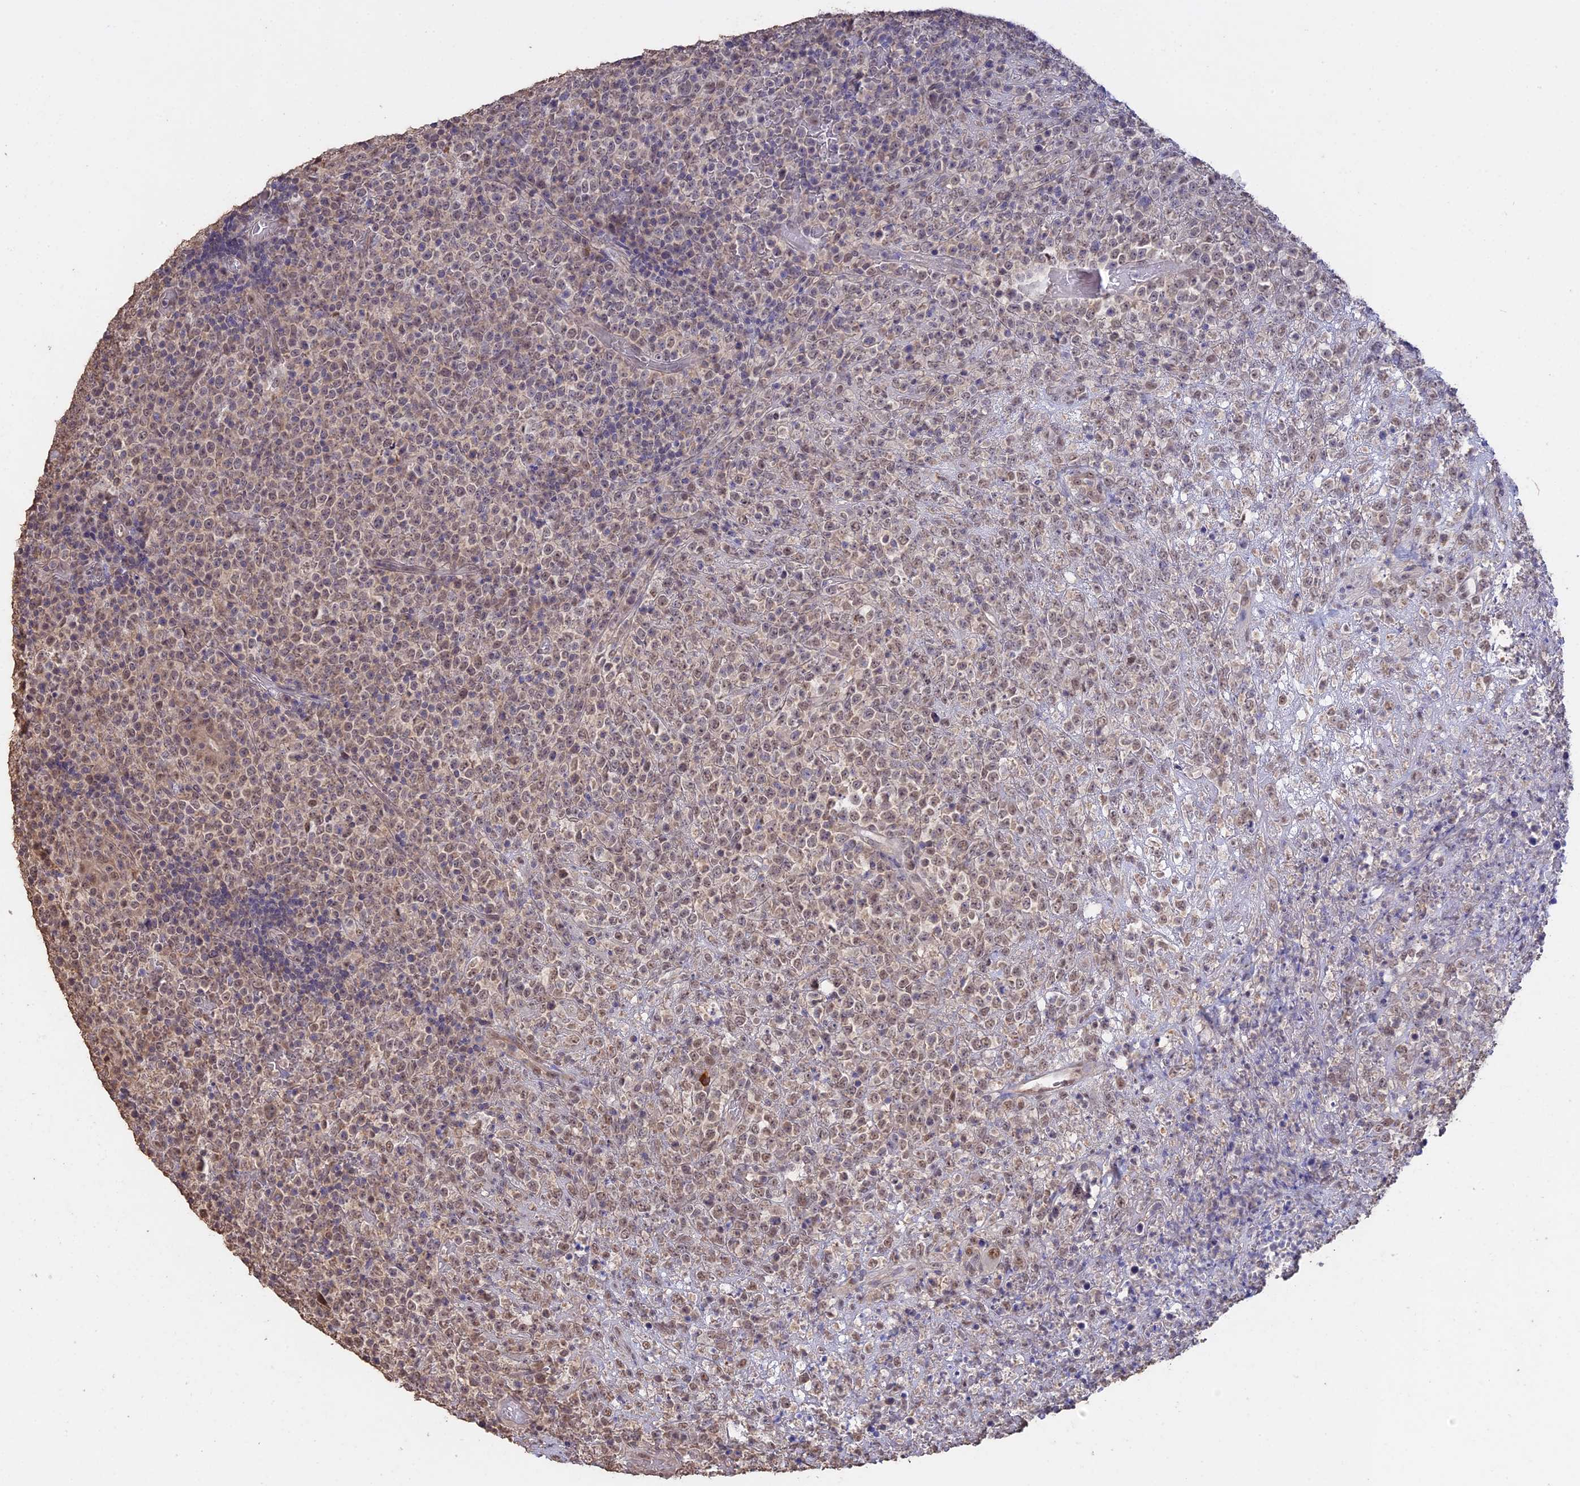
{"staining": {"intensity": "weak", "quantity": ">75%", "location": "nuclear"}, "tissue": "lymphoma", "cell_type": "Tumor cells", "image_type": "cancer", "snomed": [{"axis": "morphology", "description": "Malignant lymphoma, non-Hodgkin's type, High grade"}, {"axis": "topography", "description": "Colon"}], "caption": "Immunohistochemical staining of human high-grade malignant lymphoma, non-Hodgkin's type reveals low levels of weak nuclear protein positivity in about >75% of tumor cells.", "gene": "PSMC6", "patient": {"sex": "female", "age": 53}}